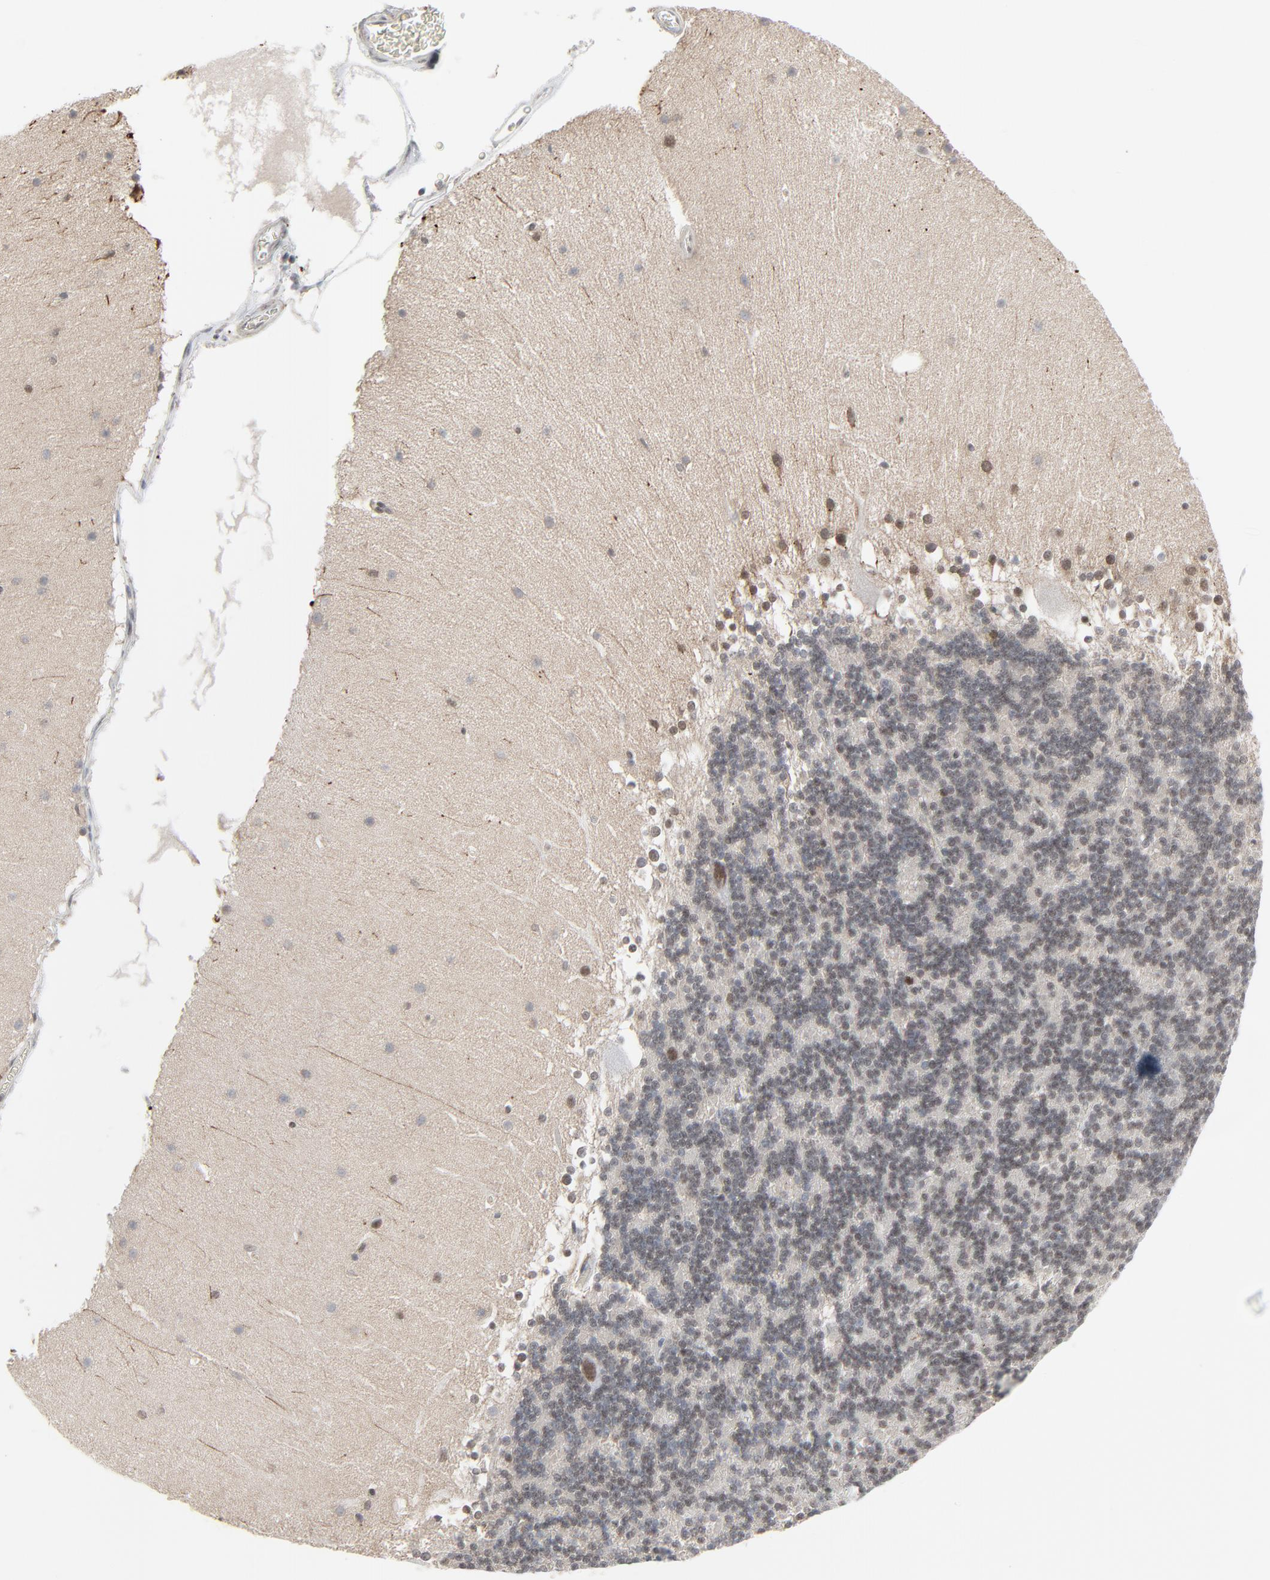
{"staining": {"intensity": "weak", "quantity": "<25%", "location": "nuclear"}, "tissue": "cerebellum", "cell_type": "Cells in granular layer", "image_type": "normal", "snomed": [{"axis": "morphology", "description": "Normal tissue, NOS"}, {"axis": "topography", "description": "Cerebellum"}], "caption": "Photomicrograph shows no protein expression in cells in granular layer of benign cerebellum. Nuclei are stained in blue.", "gene": "FBXO28", "patient": {"sex": "female", "age": 19}}